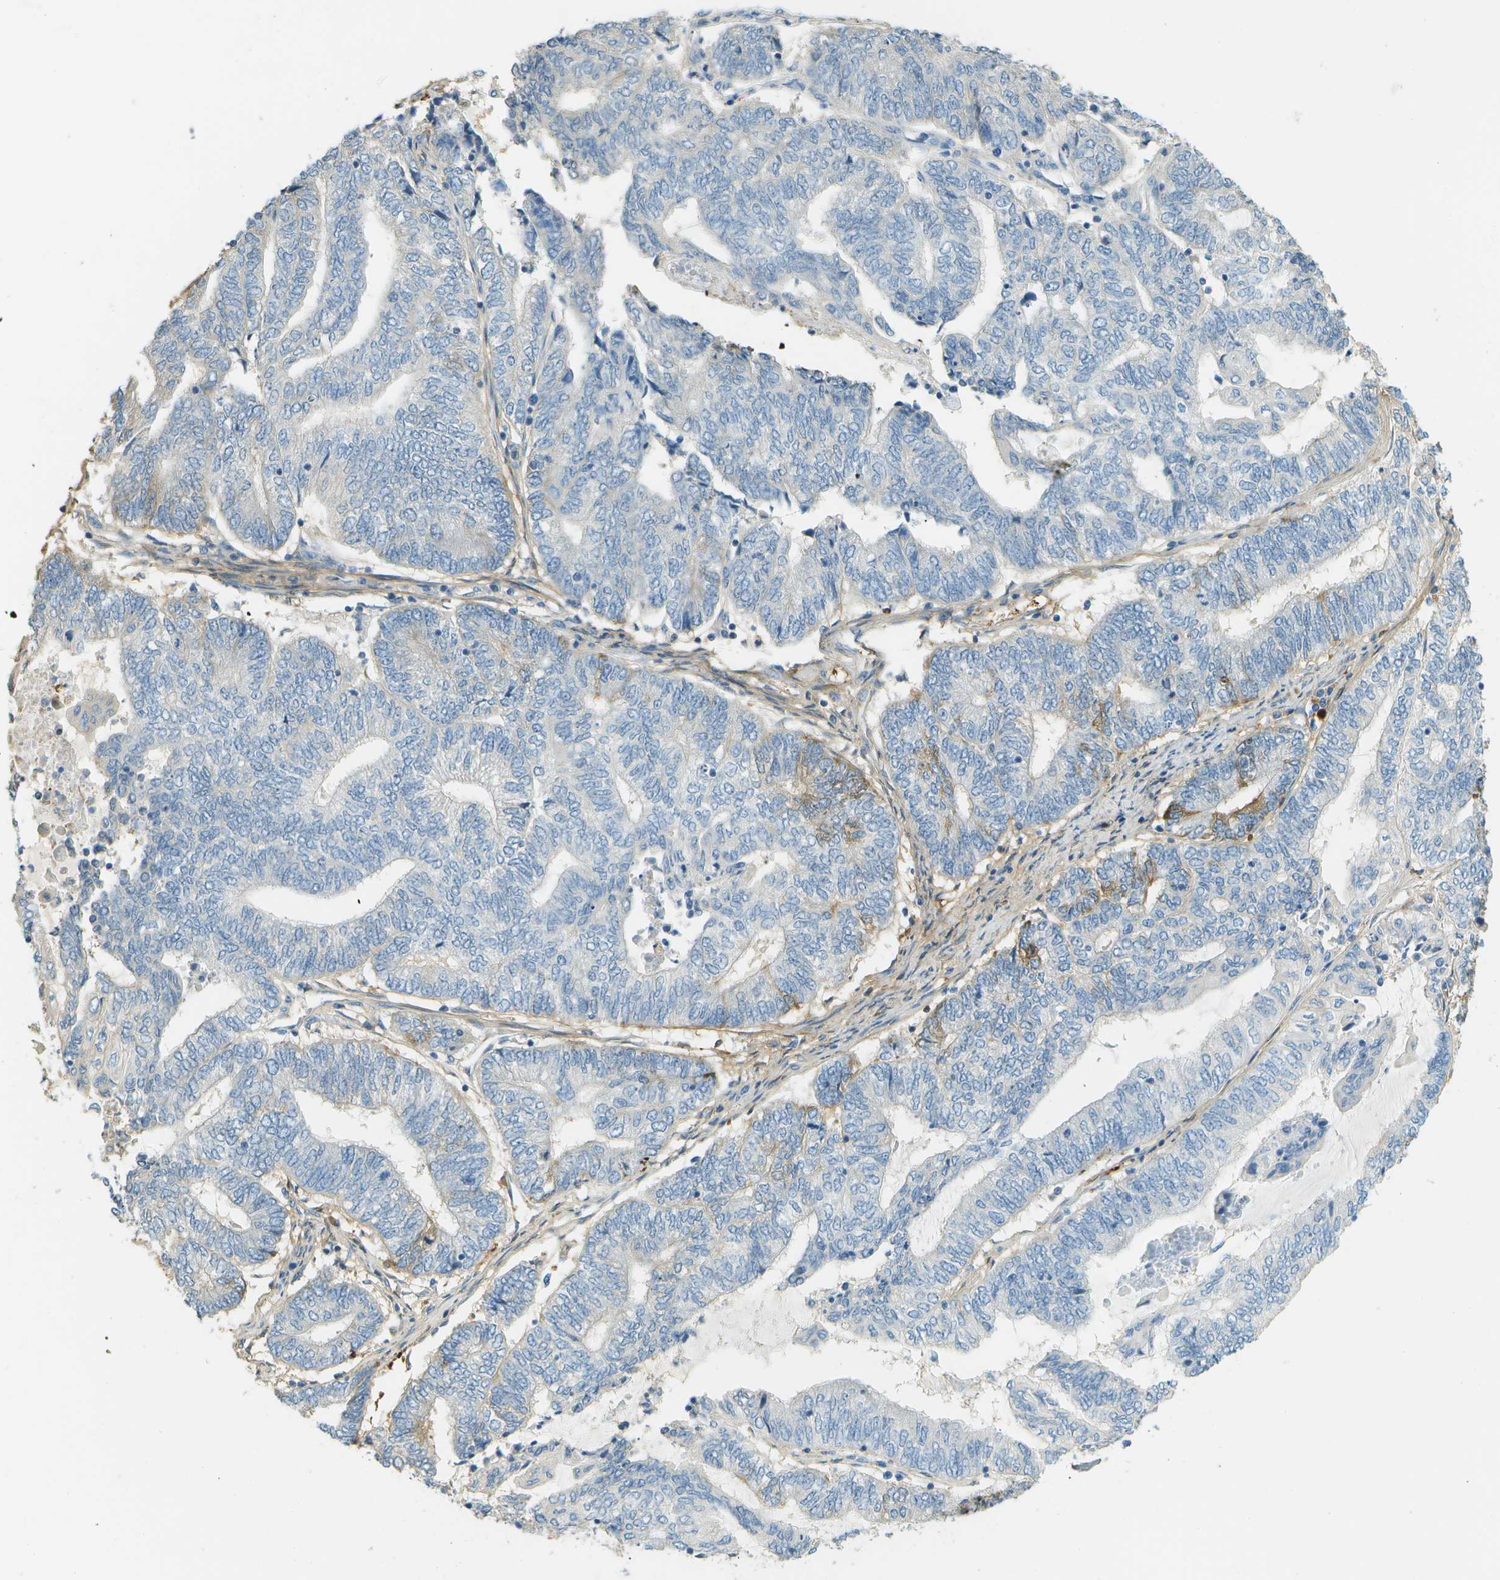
{"staining": {"intensity": "negative", "quantity": "none", "location": "none"}, "tissue": "endometrial cancer", "cell_type": "Tumor cells", "image_type": "cancer", "snomed": [{"axis": "morphology", "description": "Adenocarcinoma, NOS"}, {"axis": "topography", "description": "Uterus"}, {"axis": "topography", "description": "Endometrium"}], "caption": "This is a histopathology image of immunohistochemistry (IHC) staining of endometrial cancer, which shows no staining in tumor cells.", "gene": "DCN", "patient": {"sex": "female", "age": 70}}